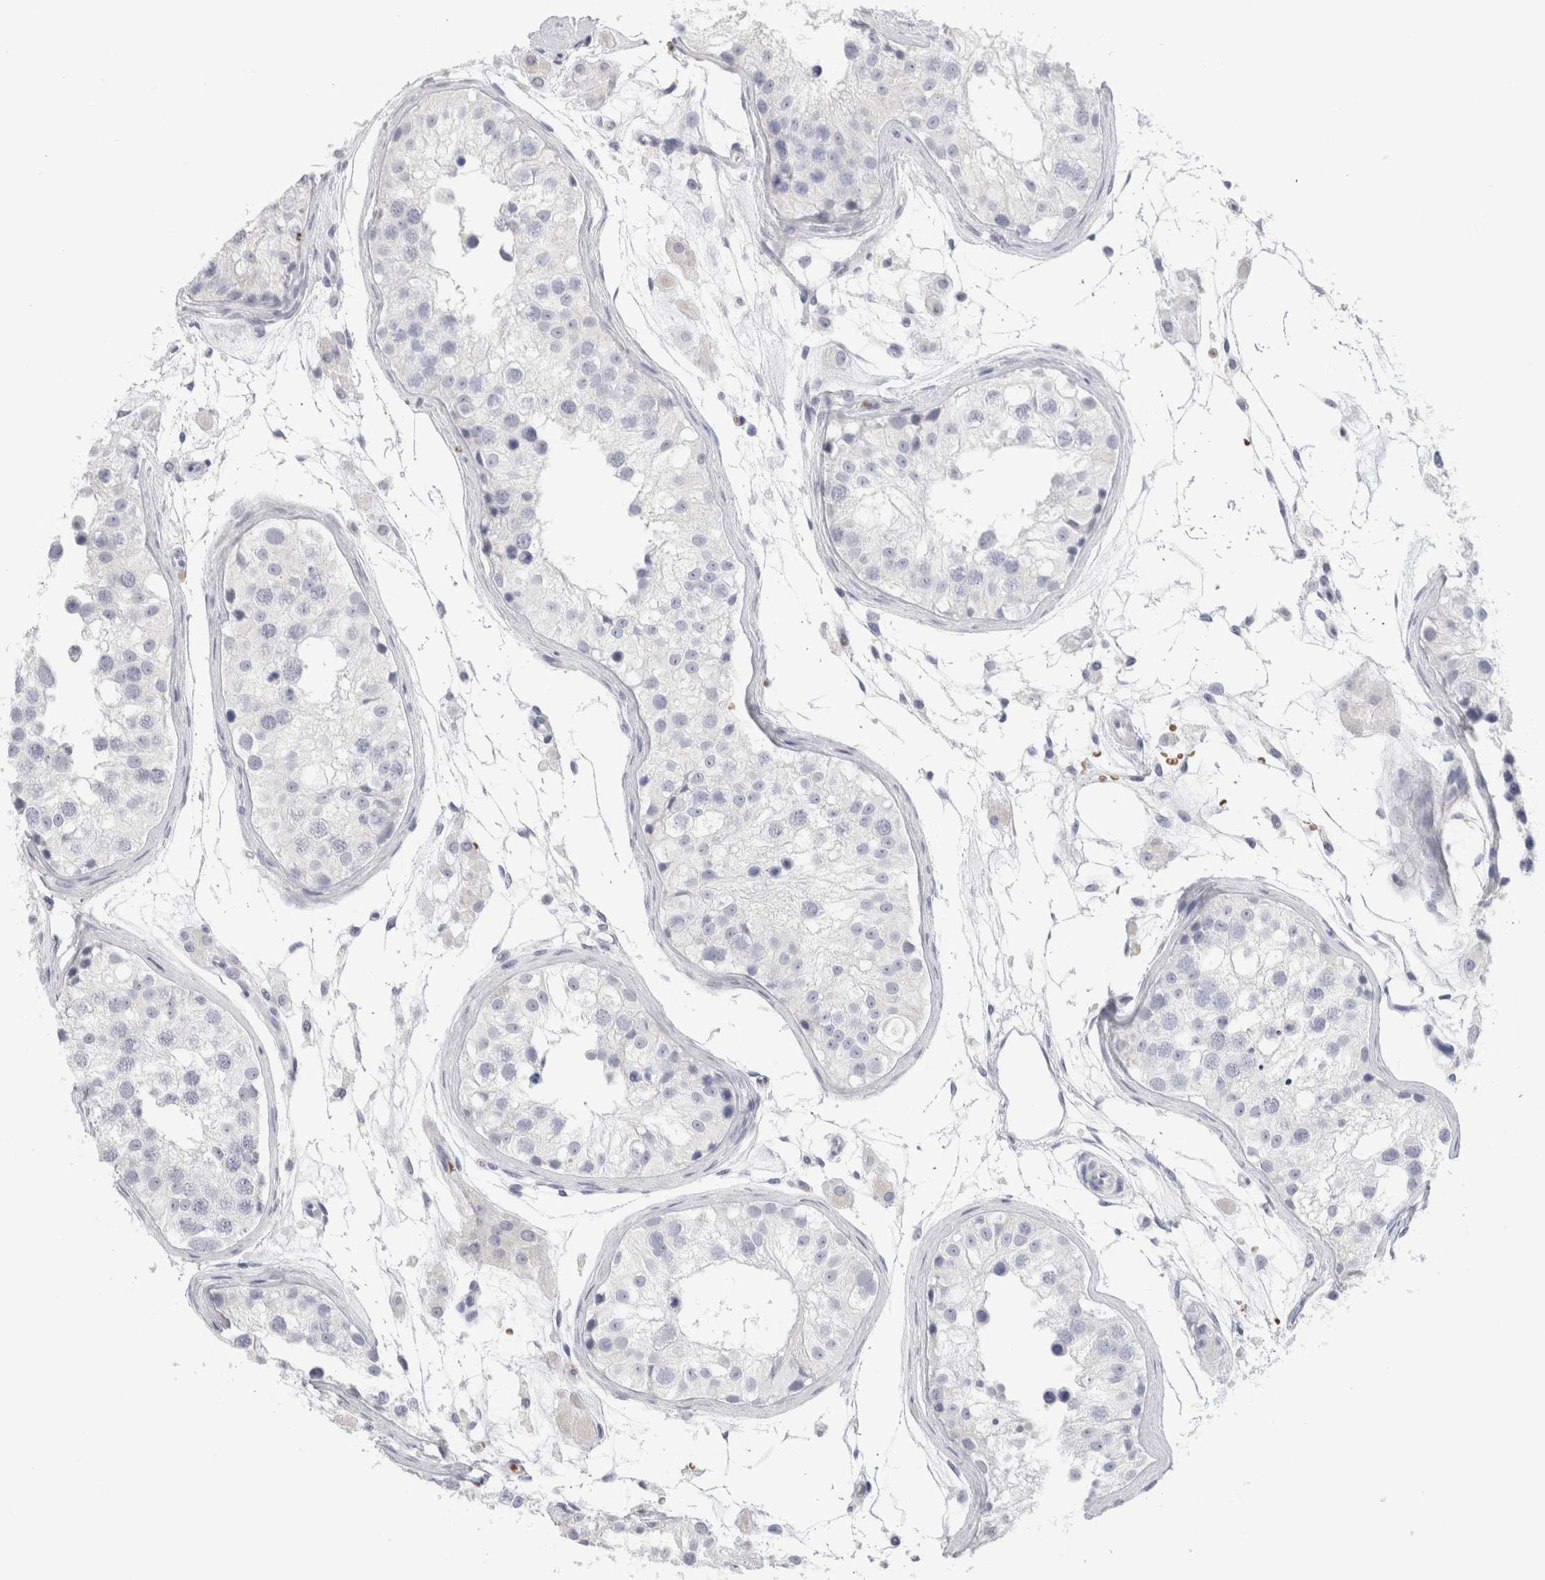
{"staining": {"intensity": "negative", "quantity": "none", "location": "none"}, "tissue": "testis", "cell_type": "Cells in seminiferous ducts", "image_type": "normal", "snomed": [{"axis": "morphology", "description": "Normal tissue, NOS"}, {"axis": "morphology", "description": "Adenocarcinoma, metastatic, NOS"}, {"axis": "topography", "description": "Testis"}], "caption": "Photomicrograph shows no protein expression in cells in seminiferous ducts of normal testis.", "gene": "CD38", "patient": {"sex": "male", "age": 26}}